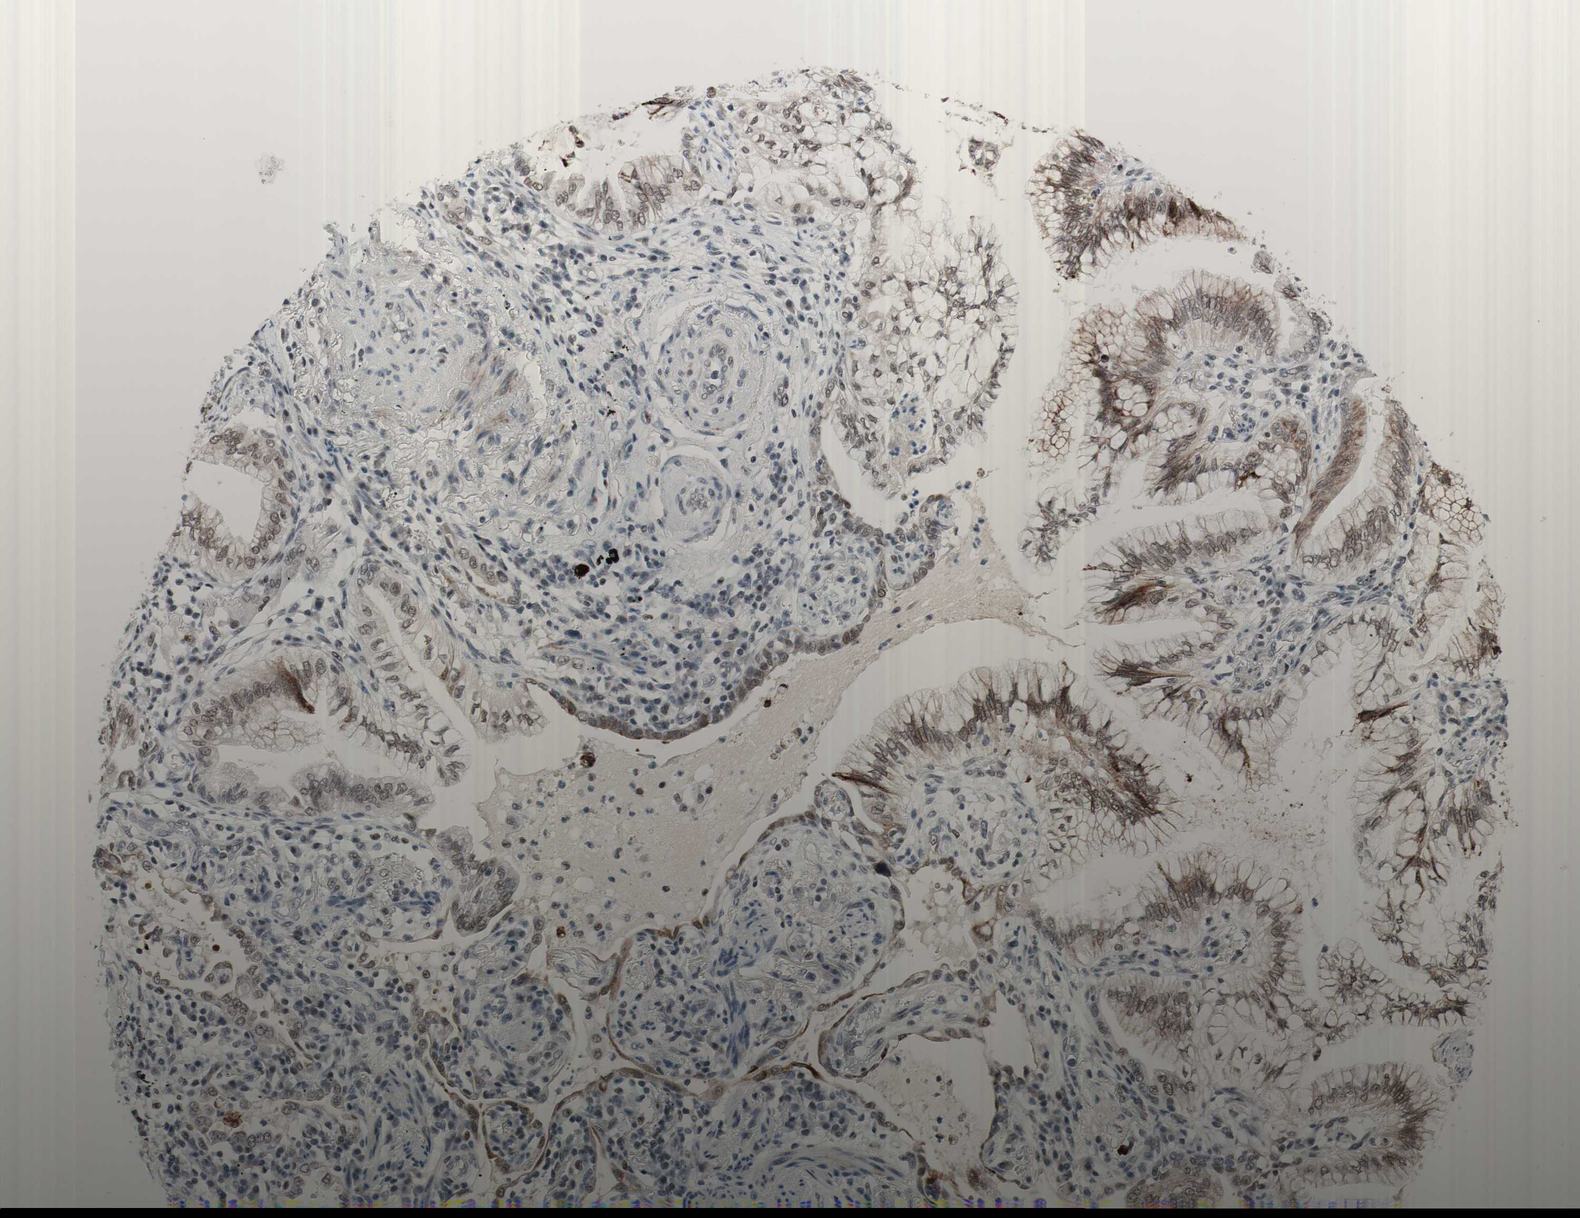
{"staining": {"intensity": "moderate", "quantity": ">75%", "location": "nuclear"}, "tissue": "lung cancer", "cell_type": "Tumor cells", "image_type": "cancer", "snomed": [{"axis": "morphology", "description": "Adenocarcinoma, NOS"}, {"axis": "topography", "description": "Lung"}], "caption": "The micrograph demonstrates immunohistochemical staining of lung cancer (adenocarcinoma). There is moderate nuclear positivity is seen in about >75% of tumor cells.", "gene": "ARID1A", "patient": {"sex": "female", "age": 70}}